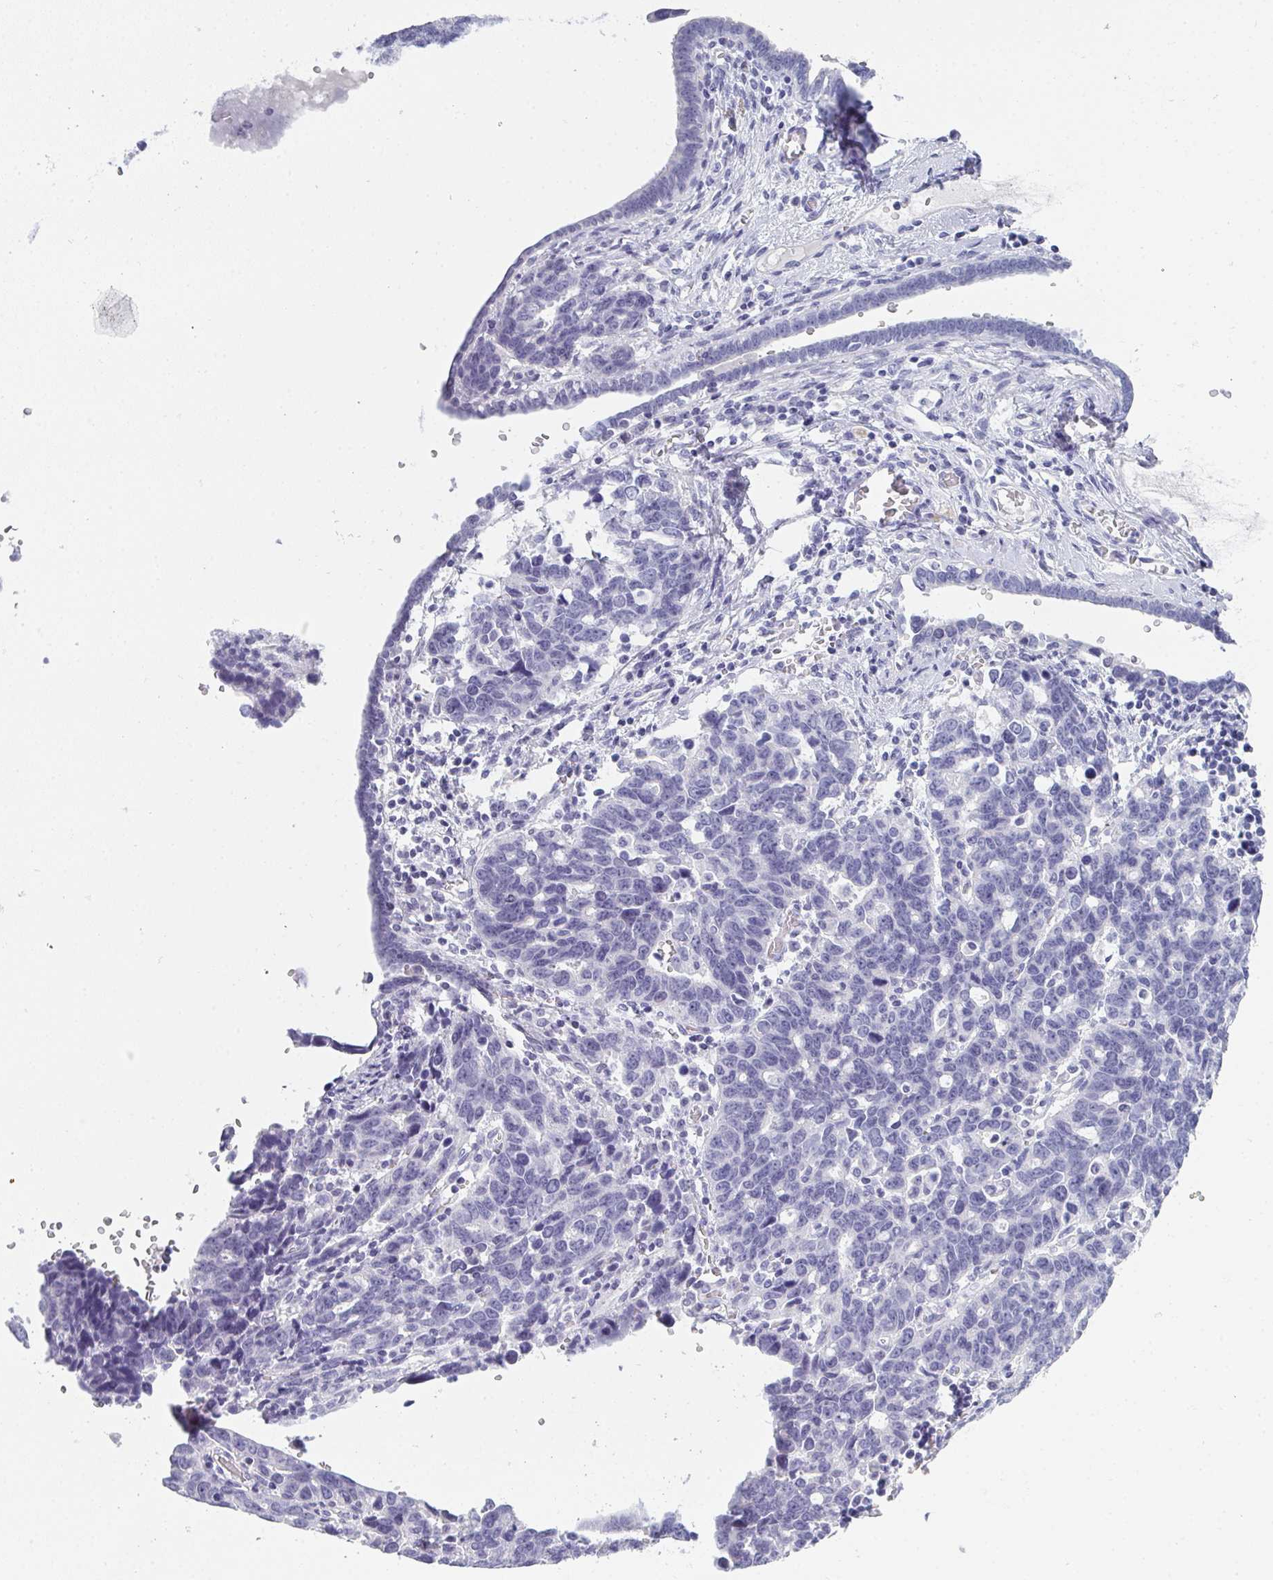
{"staining": {"intensity": "negative", "quantity": "none", "location": "none"}, "tissue": "ovarian cancer", "cell_type": "Tumor cells", "image_type": "cancer", "snomed": [{"axis": "morphology", "description": "Cystadenocarcinoma, serous, NOS"}, {"axis": "topography", "description": "Ovary"}], "caption": "Immunohistochemical staining of human ovarian cancer (serous cystadenocarcinoma) displays no significant positivity in tumor cells. (Immunohistochemistry (ihc), brightfield microscopy, high magnification).", "gene": "SLC36A2", "patient": {"sex": "female", "age": 69}}